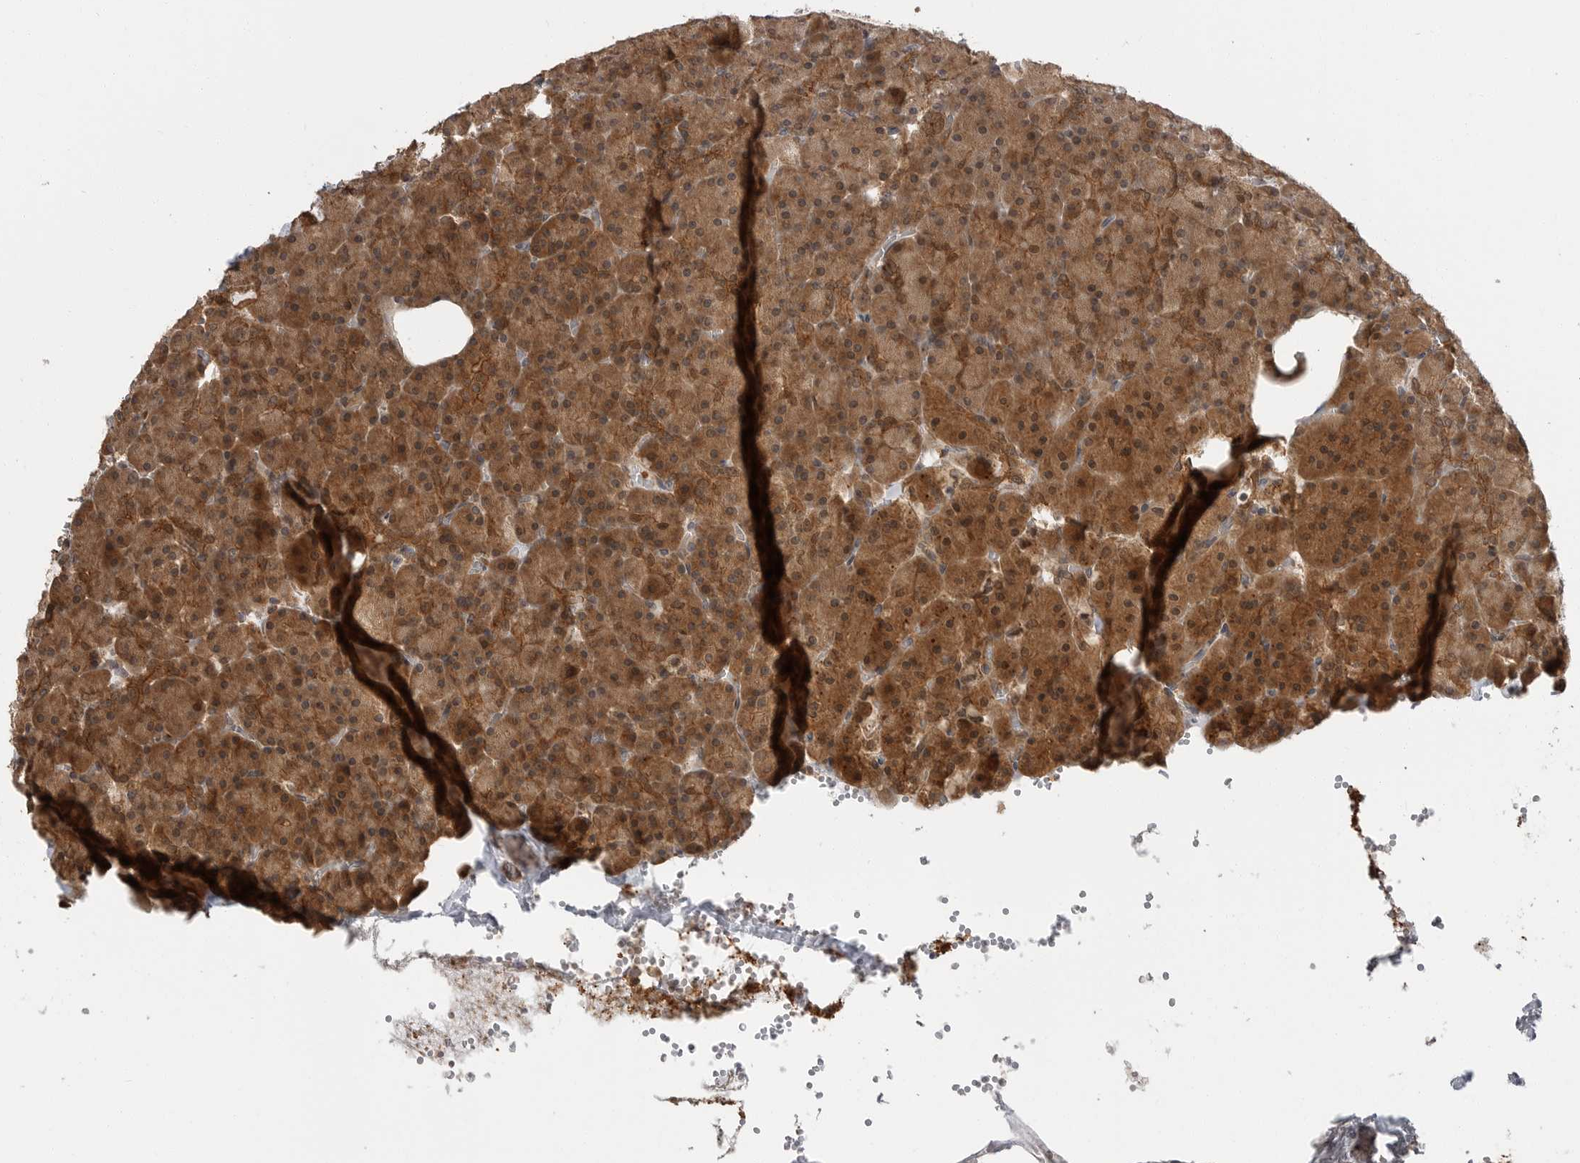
{"staining": {"intensity": "moderate", "quantity": ">75%", "location": "cytoplasmic/membranous,nuclear"}, "tissue": "pancreas", "cell_type": "Exocrine glandular cells", "image_type": "normal", "snomed": [{"axis": "morphology", "description": "Normal tissue, NOS"}, {"axis": "morphology", "description": "Carcinoid, malignant, NOS"}, {"axis": "topography", "description": "Pancreas"}], "caption": "This photomicrograph demonstrates IHC staining of unremarkable human pancreas, with medium moderate cytoplasmic/membranous,nuclear positivity in approximately >75% of exocrine glandular cells.", "gene": "ERN1", "patient": {"sex": "female", "age": 35}}